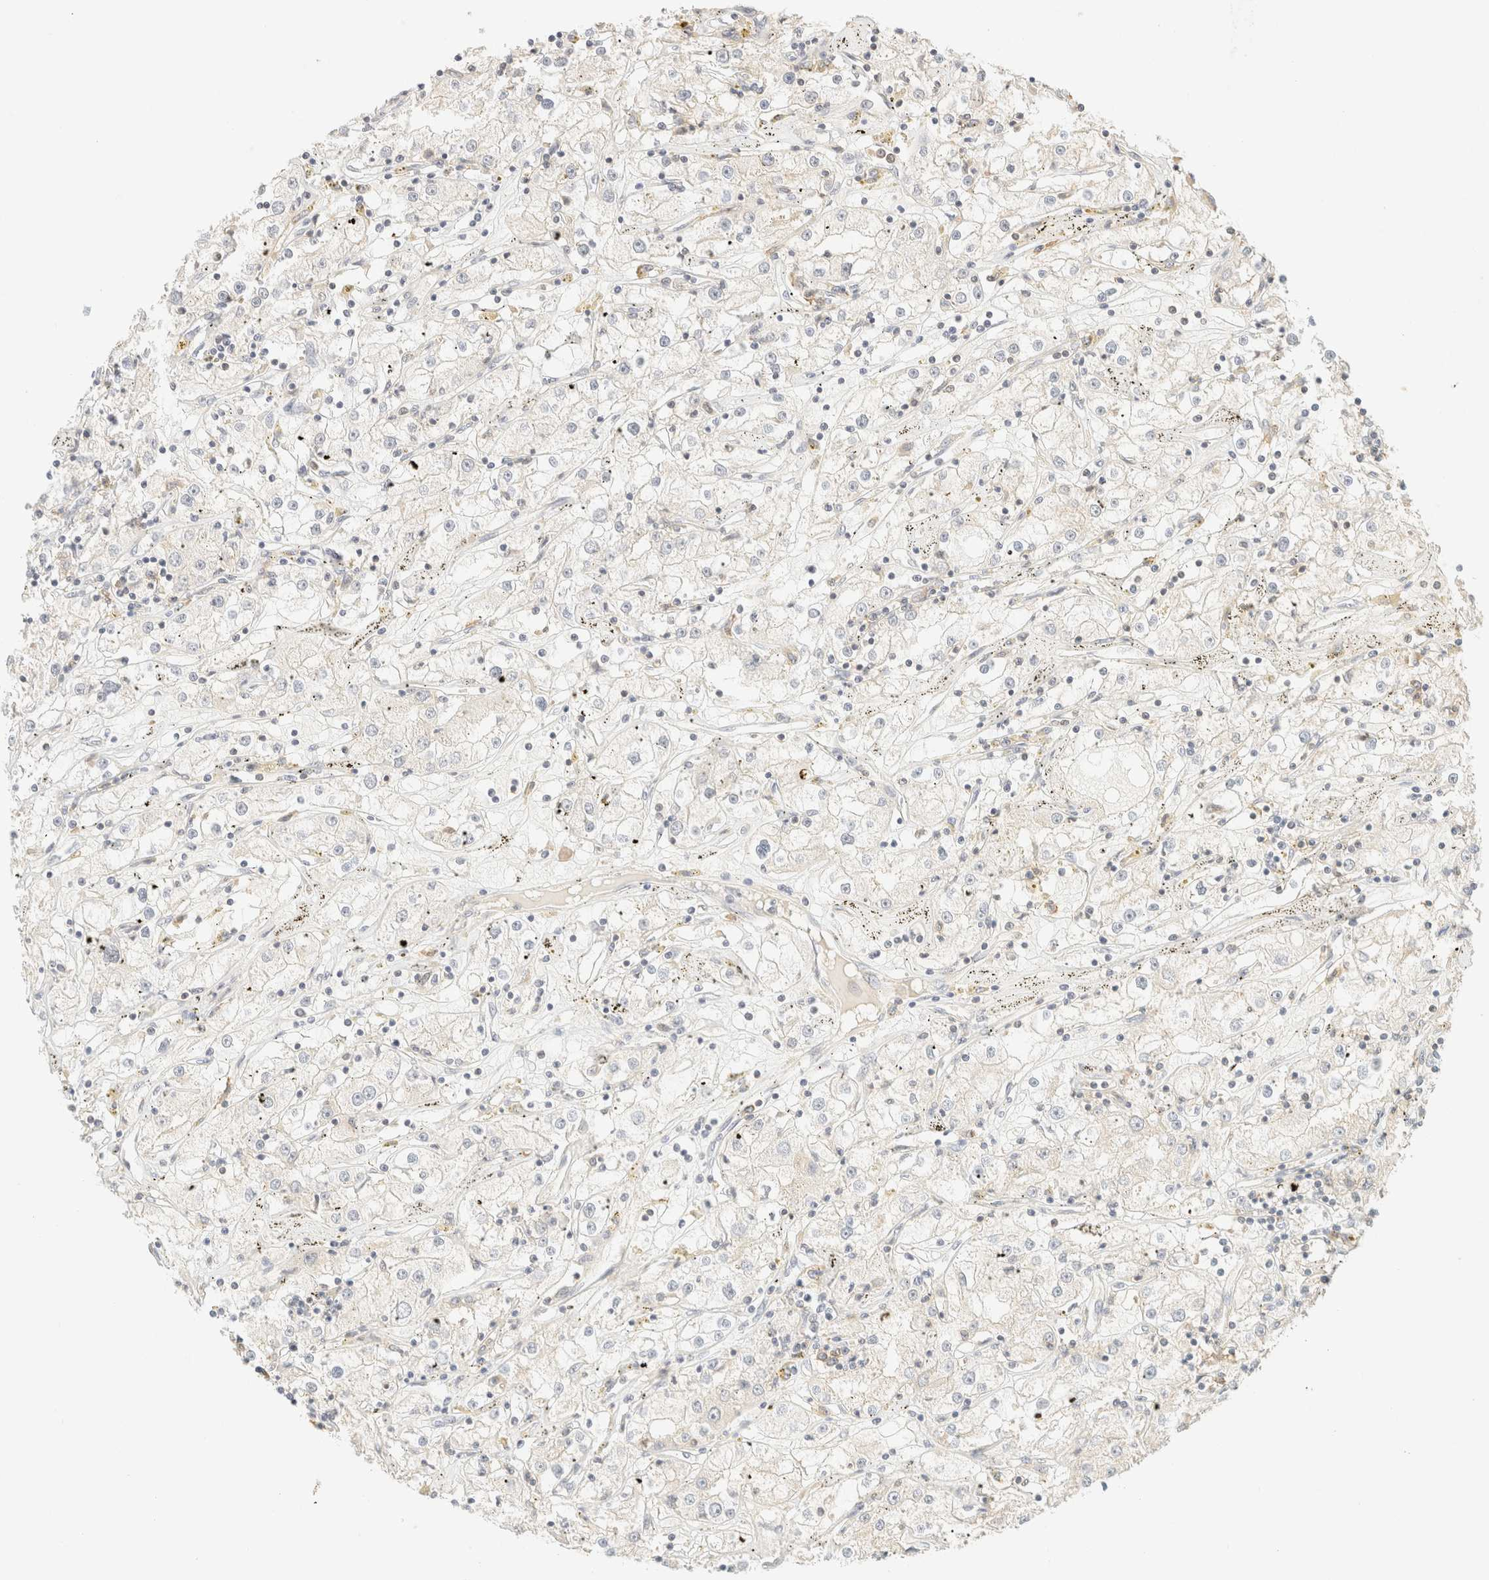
{"staining": {"intensity": "negative", "quantity": "none", "location": "none"}, "tissue": "renal cancer", "cell_type": "Tumor cells", "image_type": "cancer", "snomed": [{"axis": "morphology", "description": "Adenocarcinoma, NOS"}, {"axis": "topography", "description": "Kidney"}], "caption": "Immunohistochemistry micrograph of neoplastic tissue: human renal cancer (adenocarcinoma) stained with DAB (3,3'-diaminobenzidine) shows no significant protein staining in tumor cells.", "gene": "TIMD4", "patient": {"sex": "male", "age": 56}}